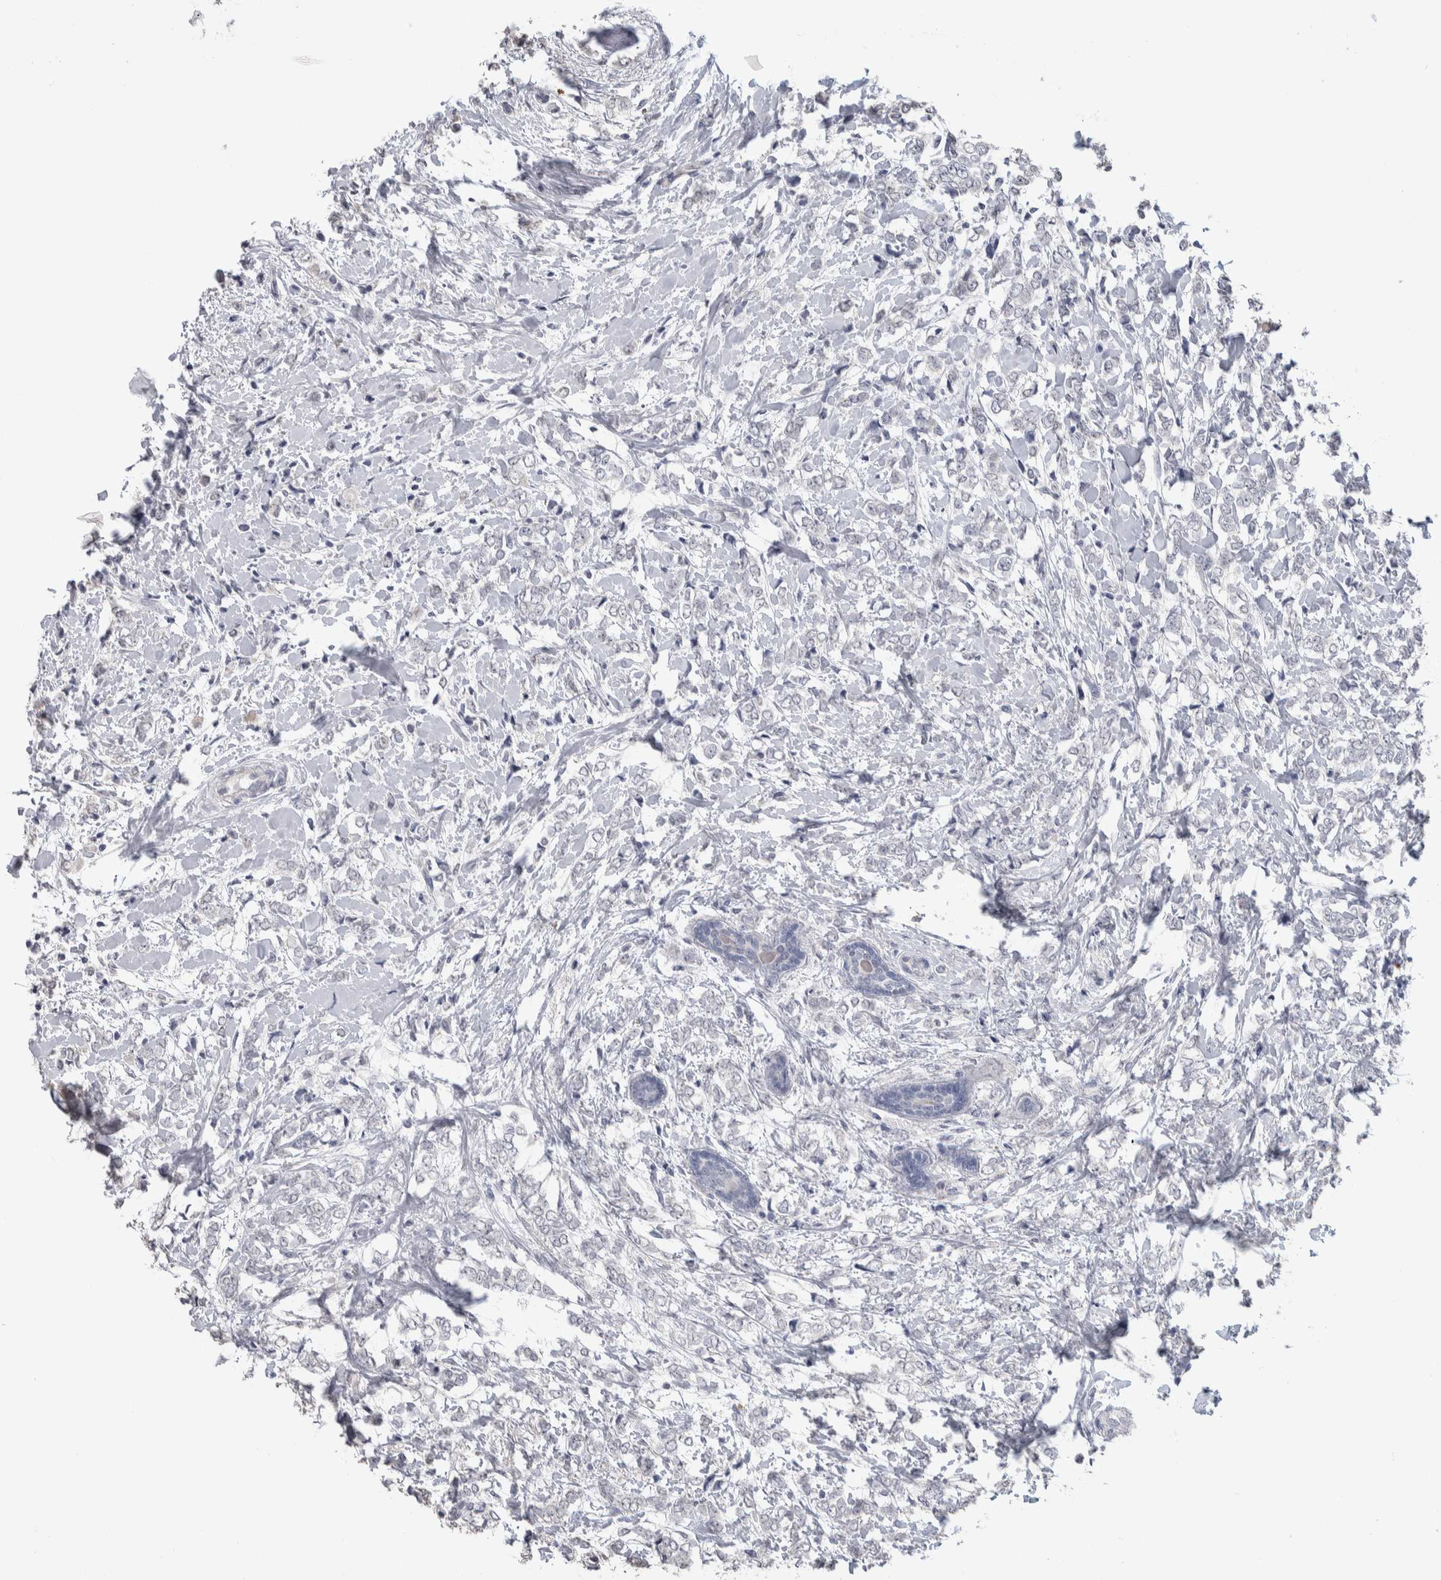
{"staining": {"intensity": "negative", "quantity": "none", "location": "none"}, "tissue": "breast cancer", "cell_type": "Tumor cells", "image_type": "cancer", "snomed": [{"axis": "morphology", "description": "Normal tissue, NOS"}, {"axis": "morphology", "description": "Lobular carcinoma"}, {"axis": "topography", "description": "Breast"}], "caption": "Breast lobular carcinoma was stained to show a protein in brown. There is no significant staining in tumor cells.", "gene": "TMEM102", "patient": {"sex": "female", "age": 47}}